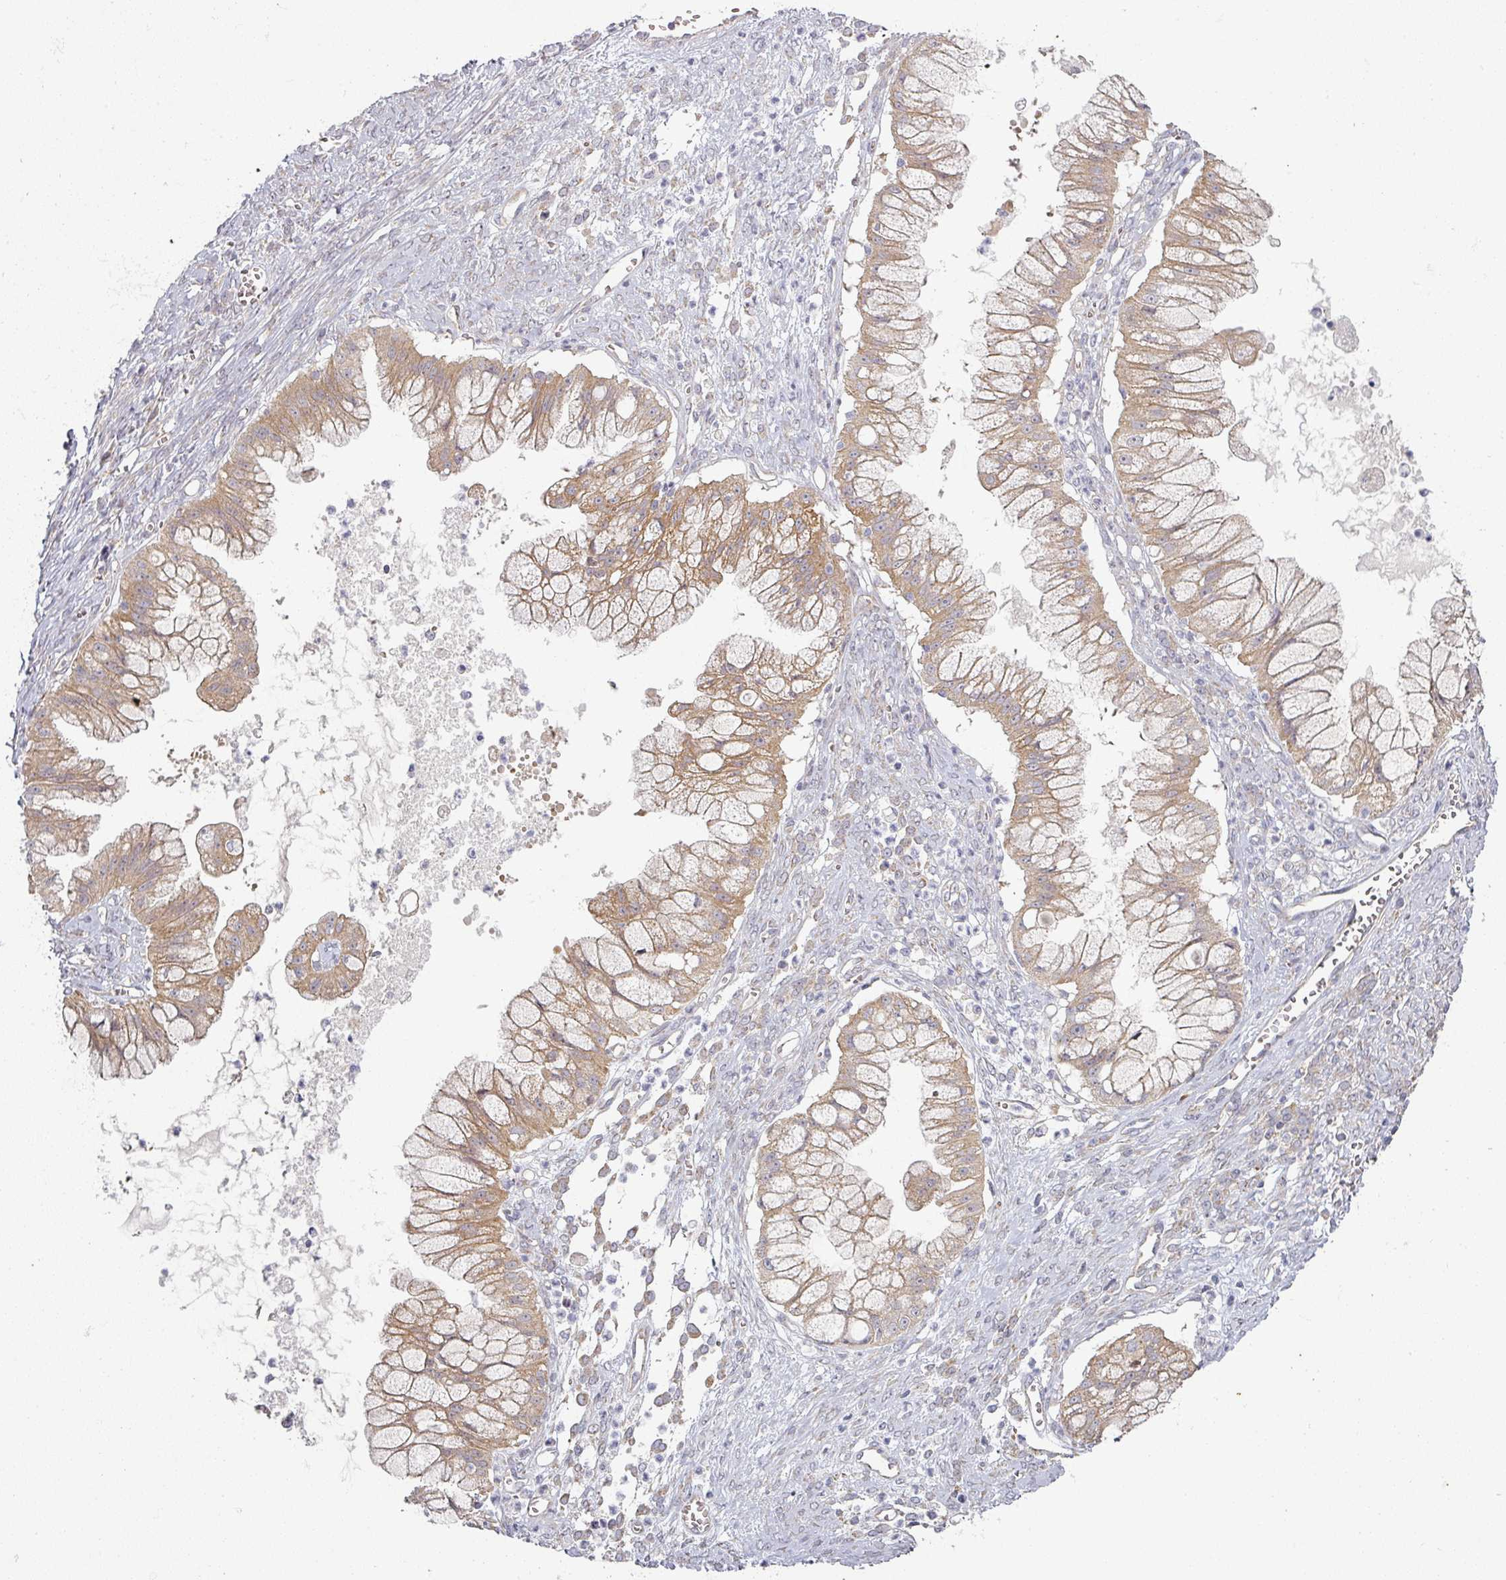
{"staining": {"intensity": "weak", "quantity": ">75%", "location": "cytoplasmic/membranous"}, "tissue": "ovarian cancer", "cell_type": "Tumor cells", "image_type": "cancer", "snomed": [{"axis": "morphology", "description": "Cystadenocarcinoma, mucinous, NOS"}, {"axis": "topography", "description": "Ovary"}], "caption": "Immunohistochemistry (IHC) micrograph of human ovarian mucinous cystadenocarcinoma stained for a protein (brown), which exhibits low levels of weak cytoplasmic/membranous staining in about >75% of tumor cells.", "gene": "PLEKHJ1", "patient": {"sex": "female", "age": 70}}